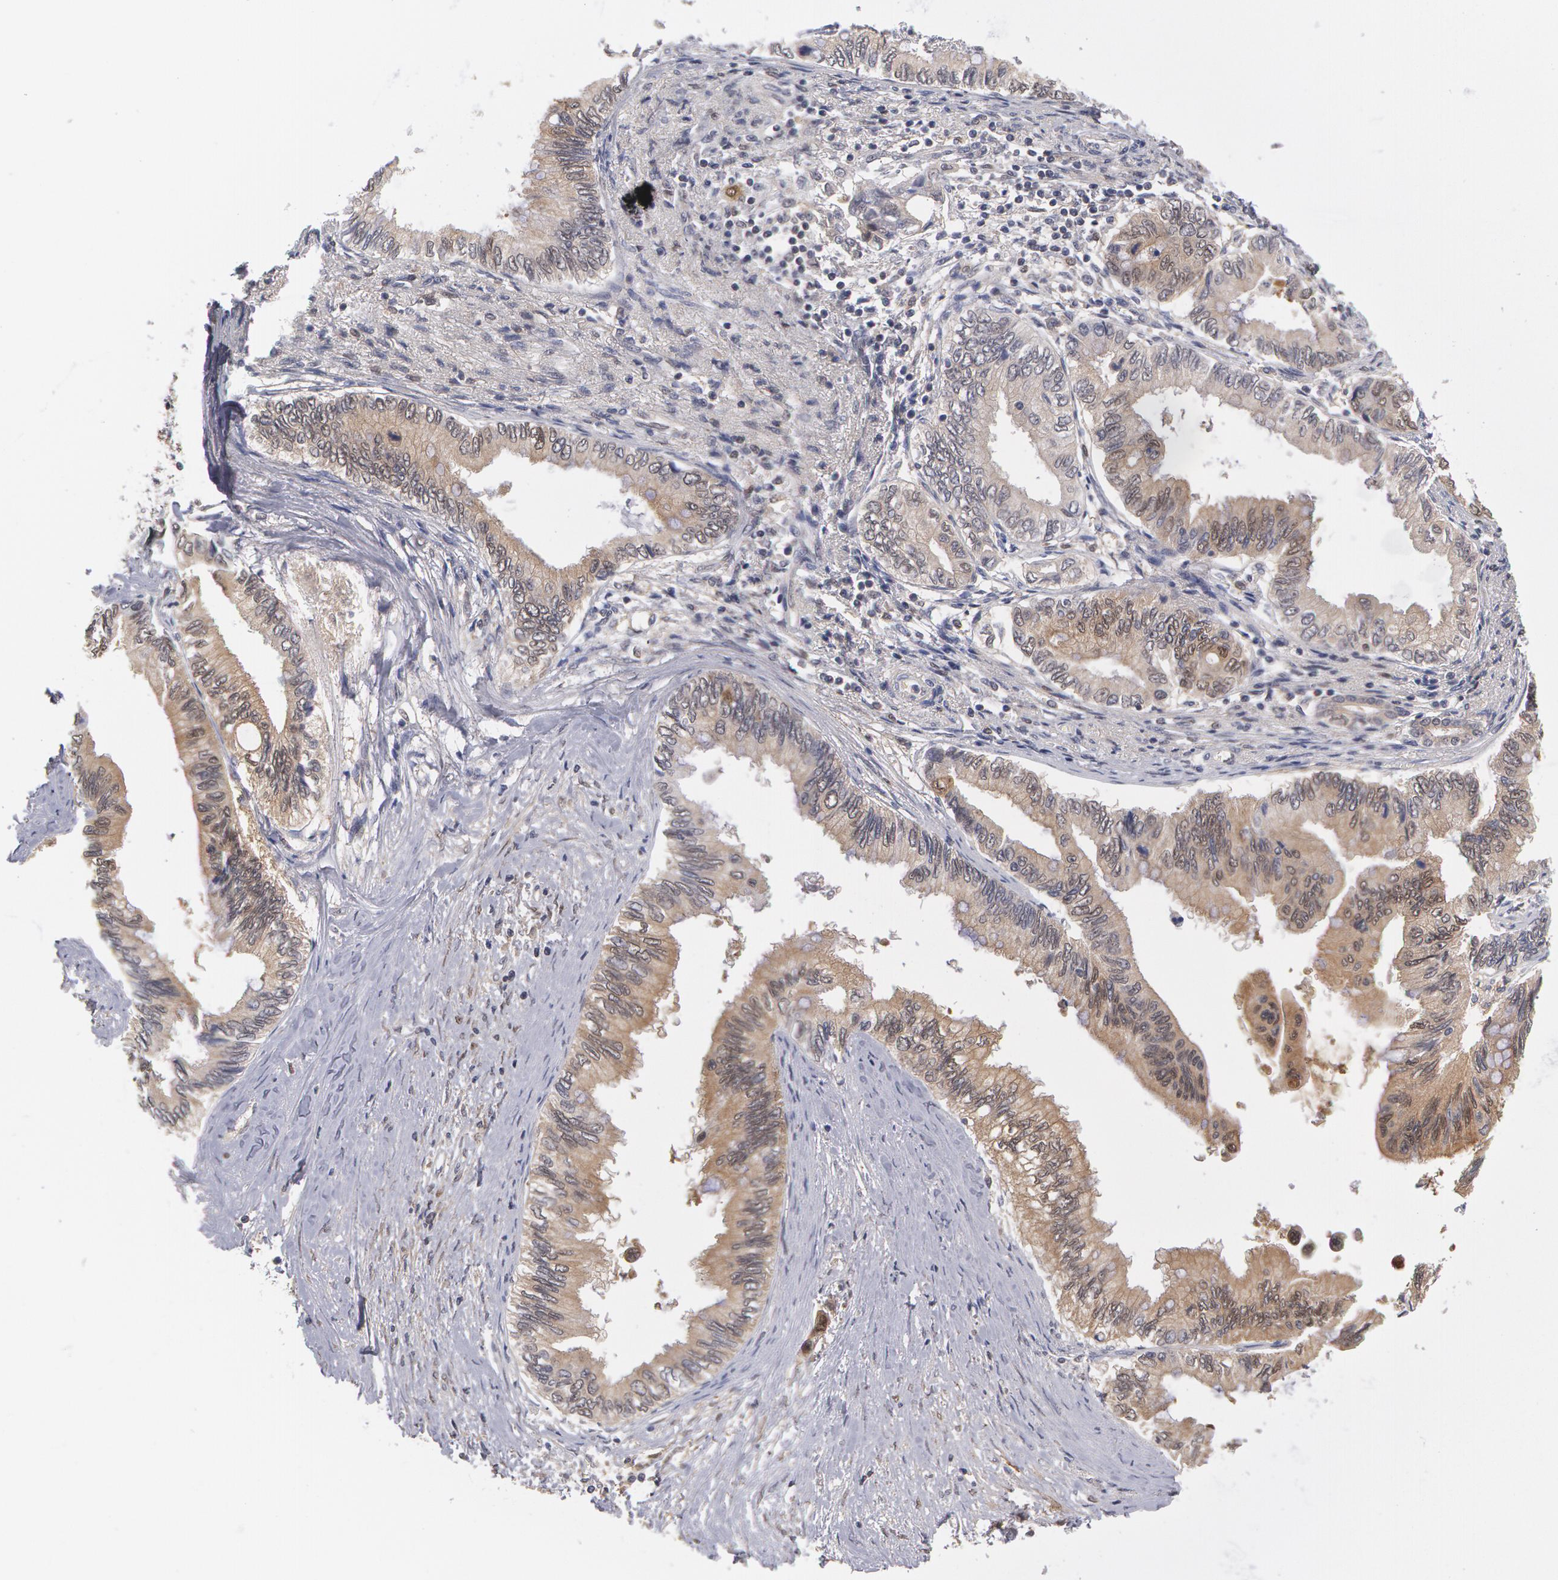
{"staining": {"intensity": "weak", "quantity": "<25%", "location": "cytoplasmic/membranous"}, "tissue": "pancreatic cancer", "cell_type": "Tumor cells", "image_type": "cancer", "snomed": [{"axis": "morphology", "description": "Adenocarcinoma, NOS"}, {"axis": "topography", "description": "Pancreas"}], "caption": "Image shows no protein staining in tumor cells of adenocarcinoma (pancreatic) tissue. (Stains: DAB (3,3'-diaminobenzidine) IHC with hematoxylin counter stain, Microscopy: brightfield microscopy at high magnification).", "gene": "TXNRD1", "patient": {"sex": "female", "age": 66}}